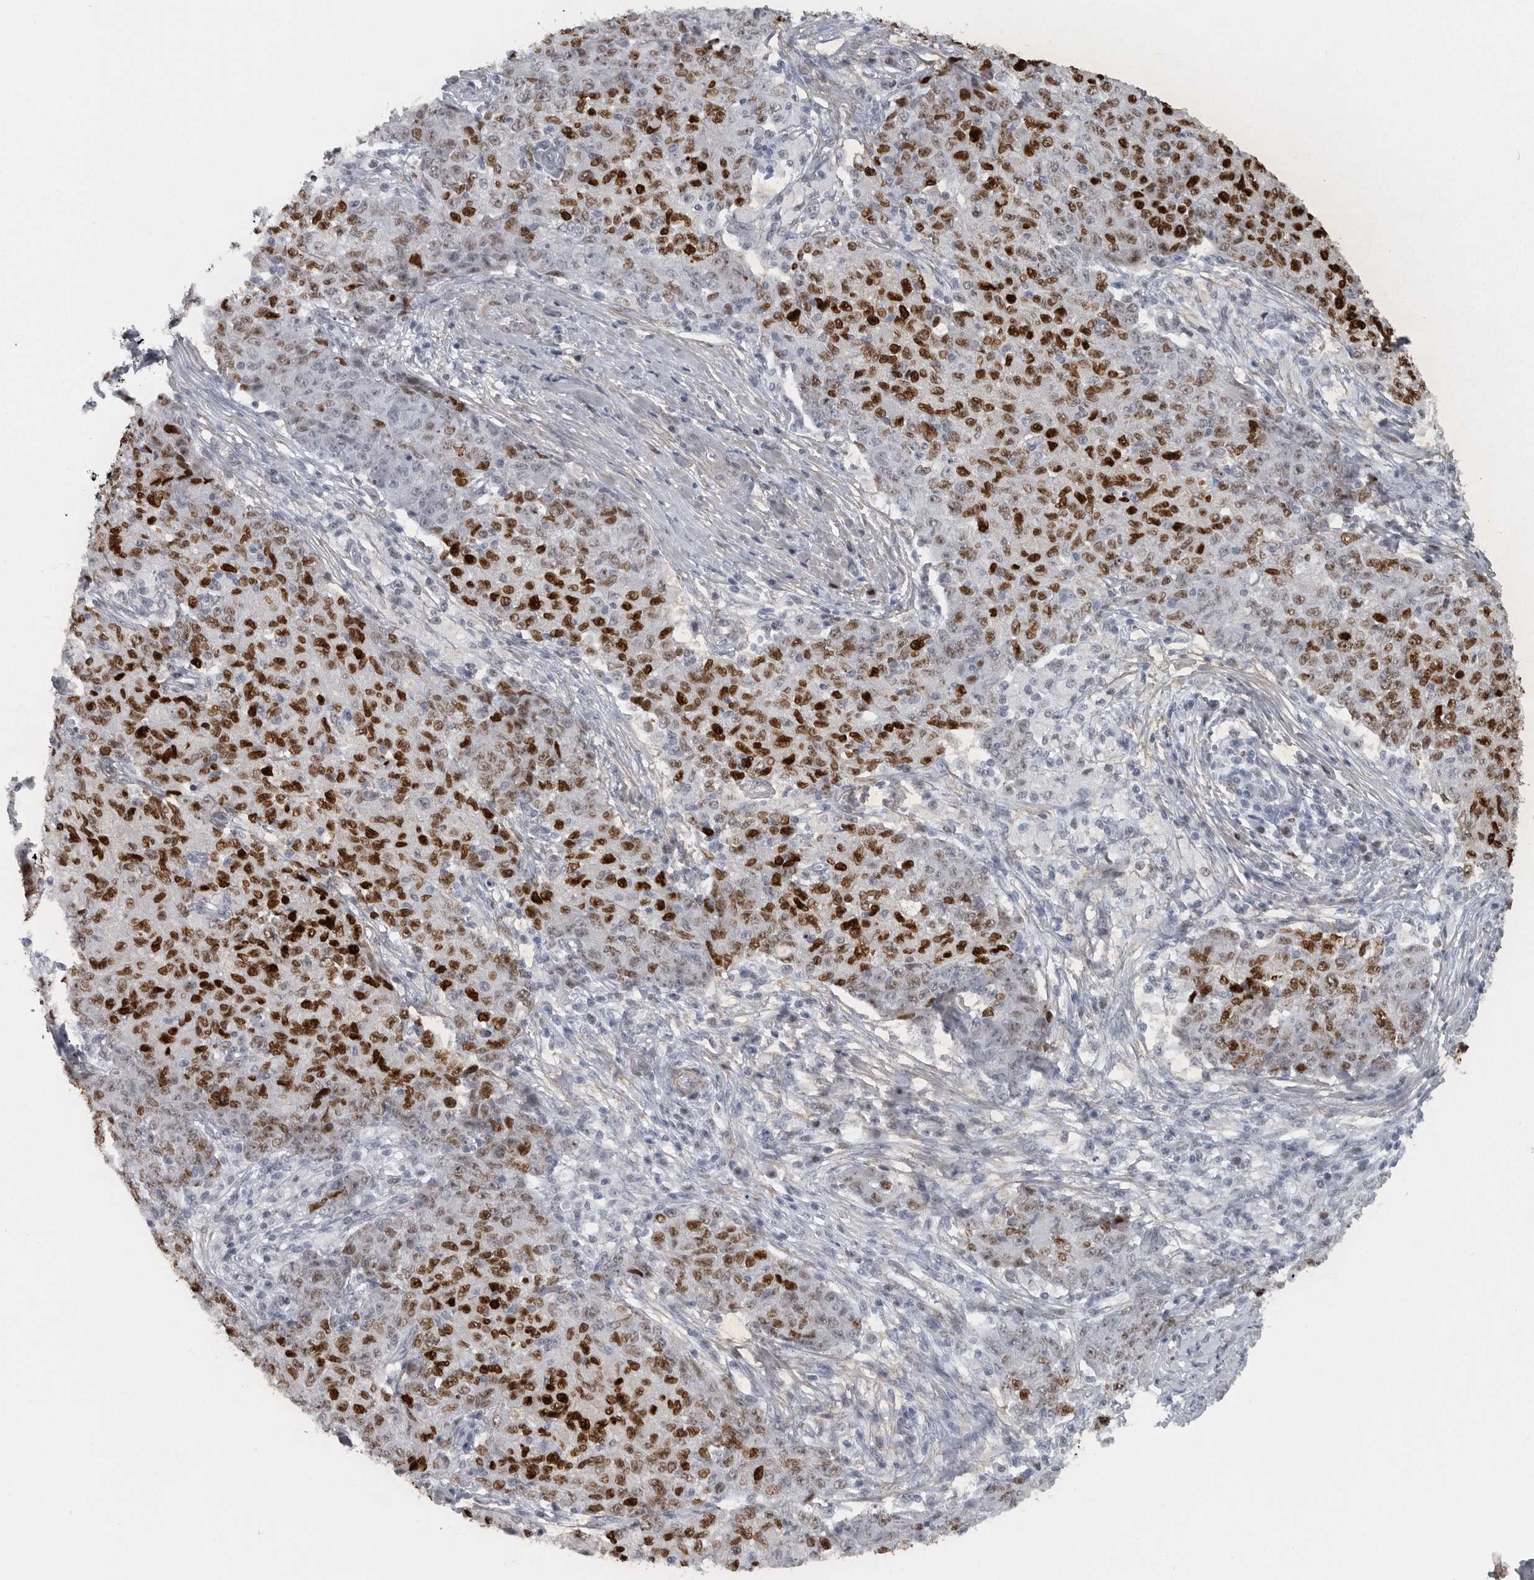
{"staining": {"intensity": "strong", "quantity": ">75%", "location": "nuclear"}, "tissue": "ovarian cancer", "cell_type": "Tumor cells", "image_type": "cancer", "snomed": [{"axis": "morphology", "description": "Carcinoma, endometroid"}, {"axis": "topography", "description": "Ovary"}], "caption": "Ovarian cancer (endometroid carcinoma) stained with a protein marker reveals strong staining in tumor cells.", "gene": "HMGN3", "patient": {"sex": "female", "age": 42}}